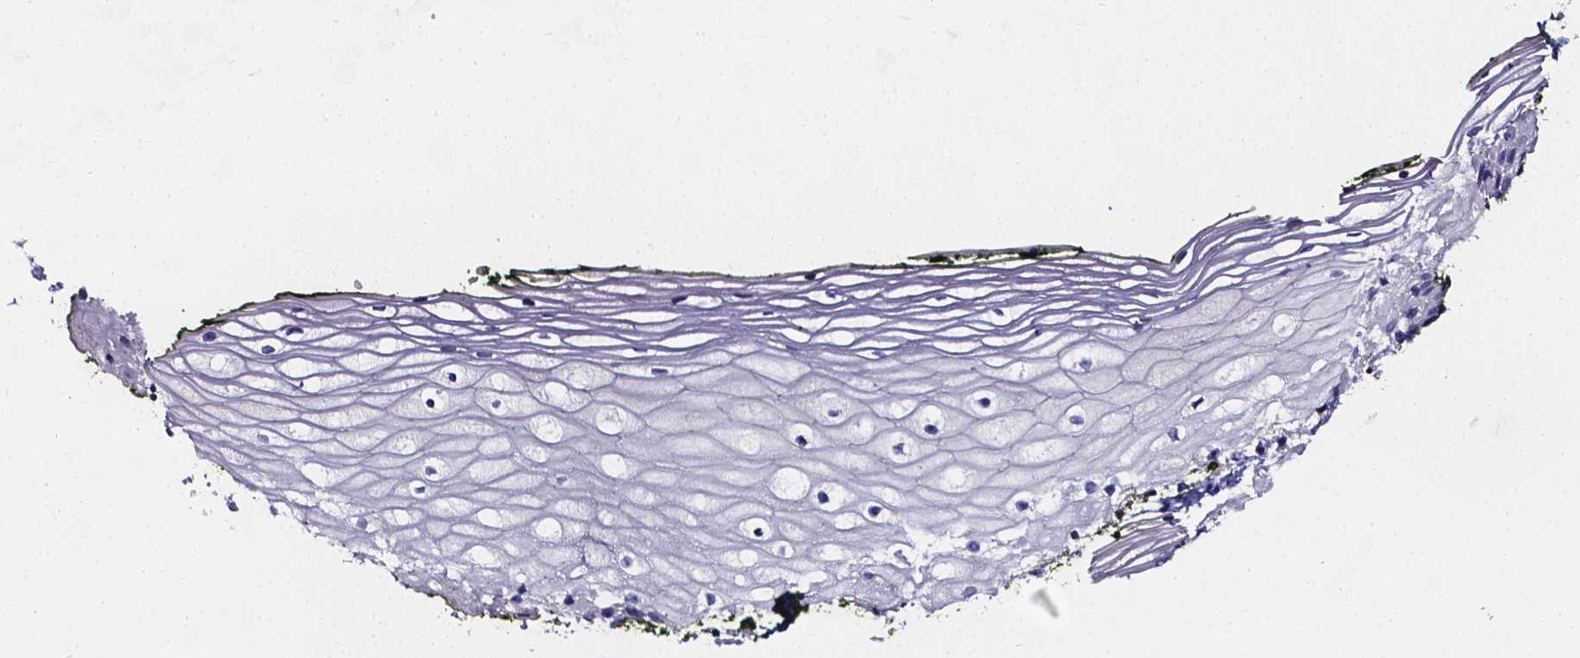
{"staining": {"intensity": "negative", "quantity": "none", "location": "none"}, "tissue": "vagina", "cell_type": "Squamous epithelial cells", "image_type": "normal", "snomed": [{"axis": "morphology", "description": "Normal tissue, NOS"}, {"axis": "topography", "description": "Vagina"}], "caption": "Immunohistochemical staining of unremarkable human vagina displays no significant expression in squamous epithelial cells.", "gene": "CACNG8", "patient": {"sex": "female", "age": 47}}